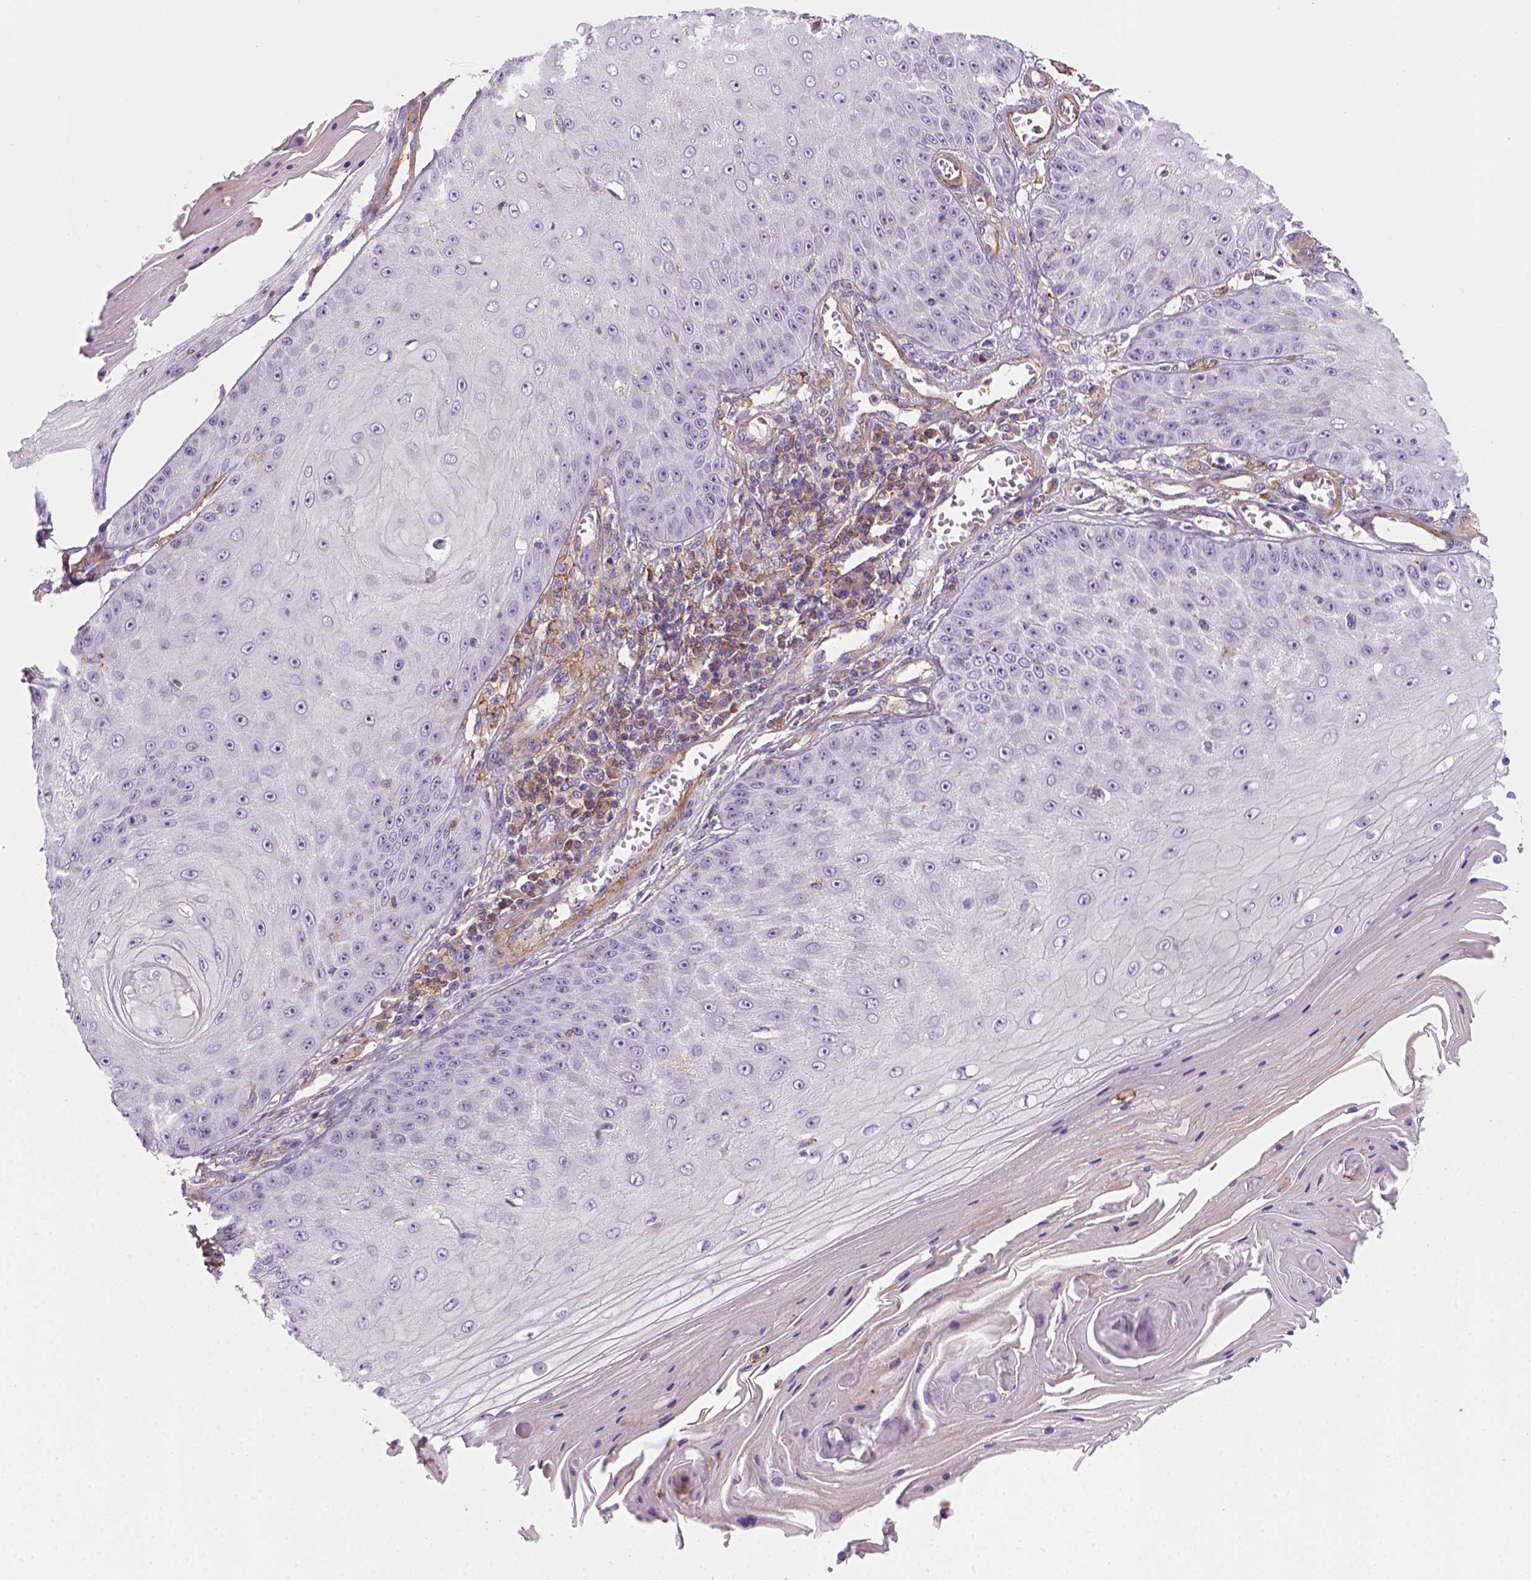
{"staining": {"intensity": "negative", "quantity": "none", "location": "none"}, "tissue": "skin cancer", "cell_type": "Tumor cells", "image_type": "cancer", "snomed": [{"axis": "morphology", "description": "Squamous cell carcinoma, NOS"}, {"axis": "topography", "description": "Skin"}], "caption": "Human skin cancer (squamous cell carcinoma) stained for a protein using immunohistochemistry demonstrates no positivity in tumor cells.", "gene": "GPRC5D", "patient": {"sex": "male", "age": 70}}